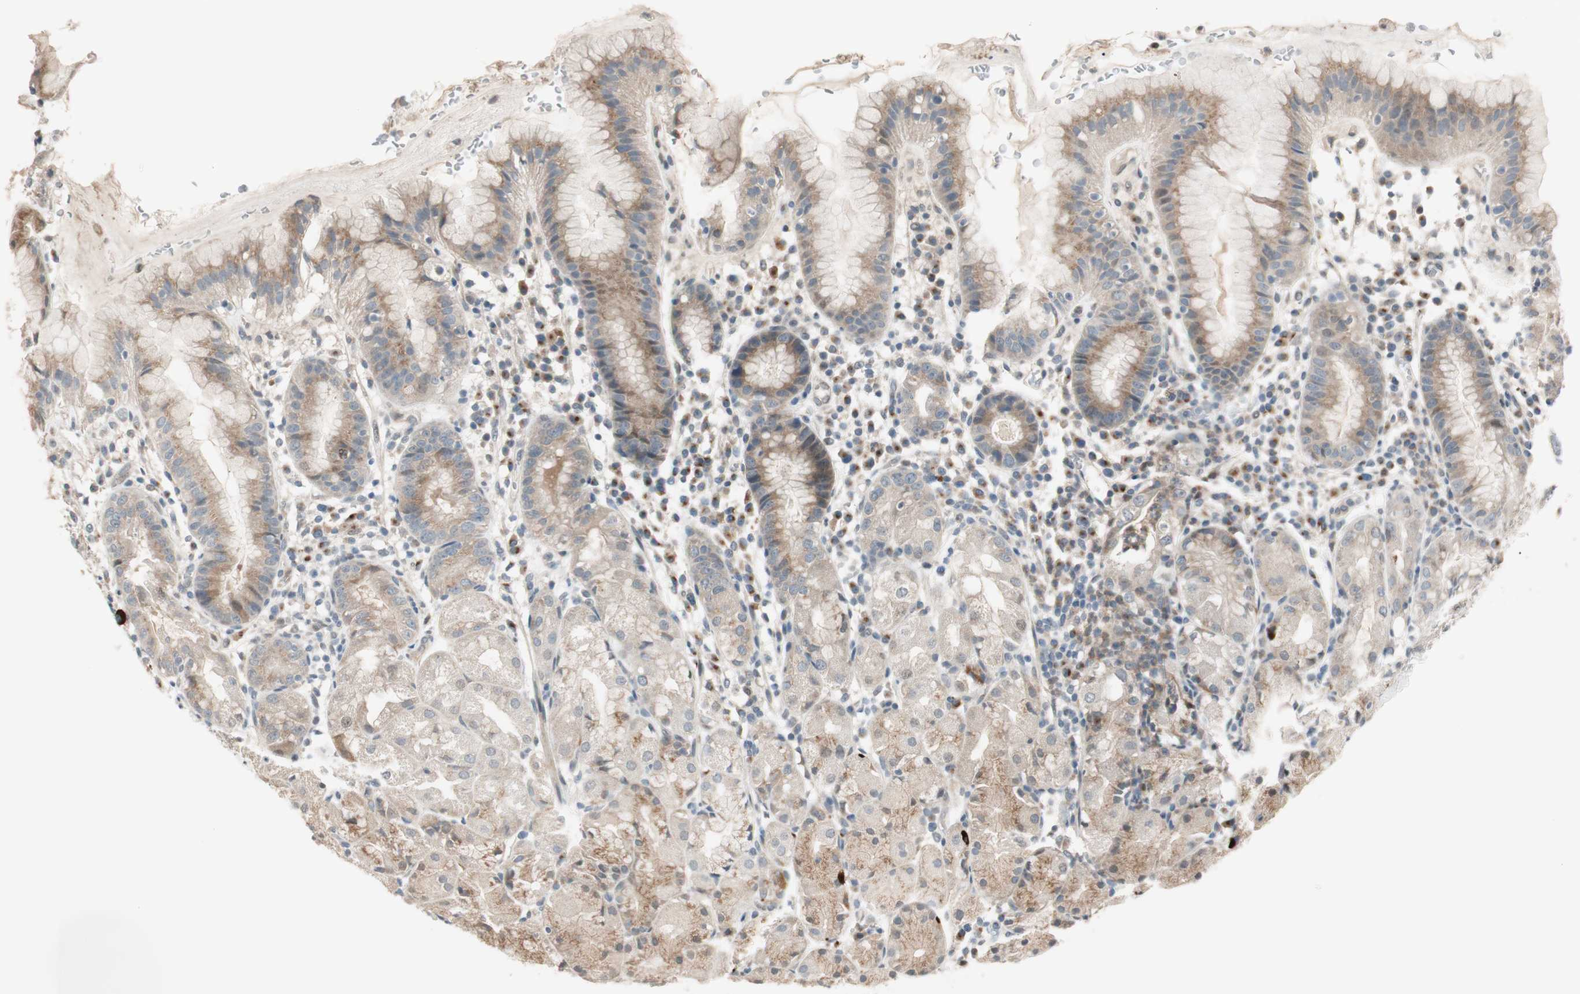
{"staining": {"intensity": "moderate", "quantity": "25%-75%", "location": "cytoplasmic/membranous"}, "tissue": "stomach", "cell_type": "Glandular cells", "image_type": "normal", "snomed": [{"axis": "morphology", "description": "Normal tissue, NOS"}, {"axis": "topography", "description": "Stomach"}, {"axis": "topography", "description": "Stomach, lower"}], "caption": "Stomach stained with IHC shows moderate cytoplasmic/membranous expression in about 25%-75% of glandular cells.", "gene": "CGRRF1", "patient": {"sex": "female", "age": 75}}